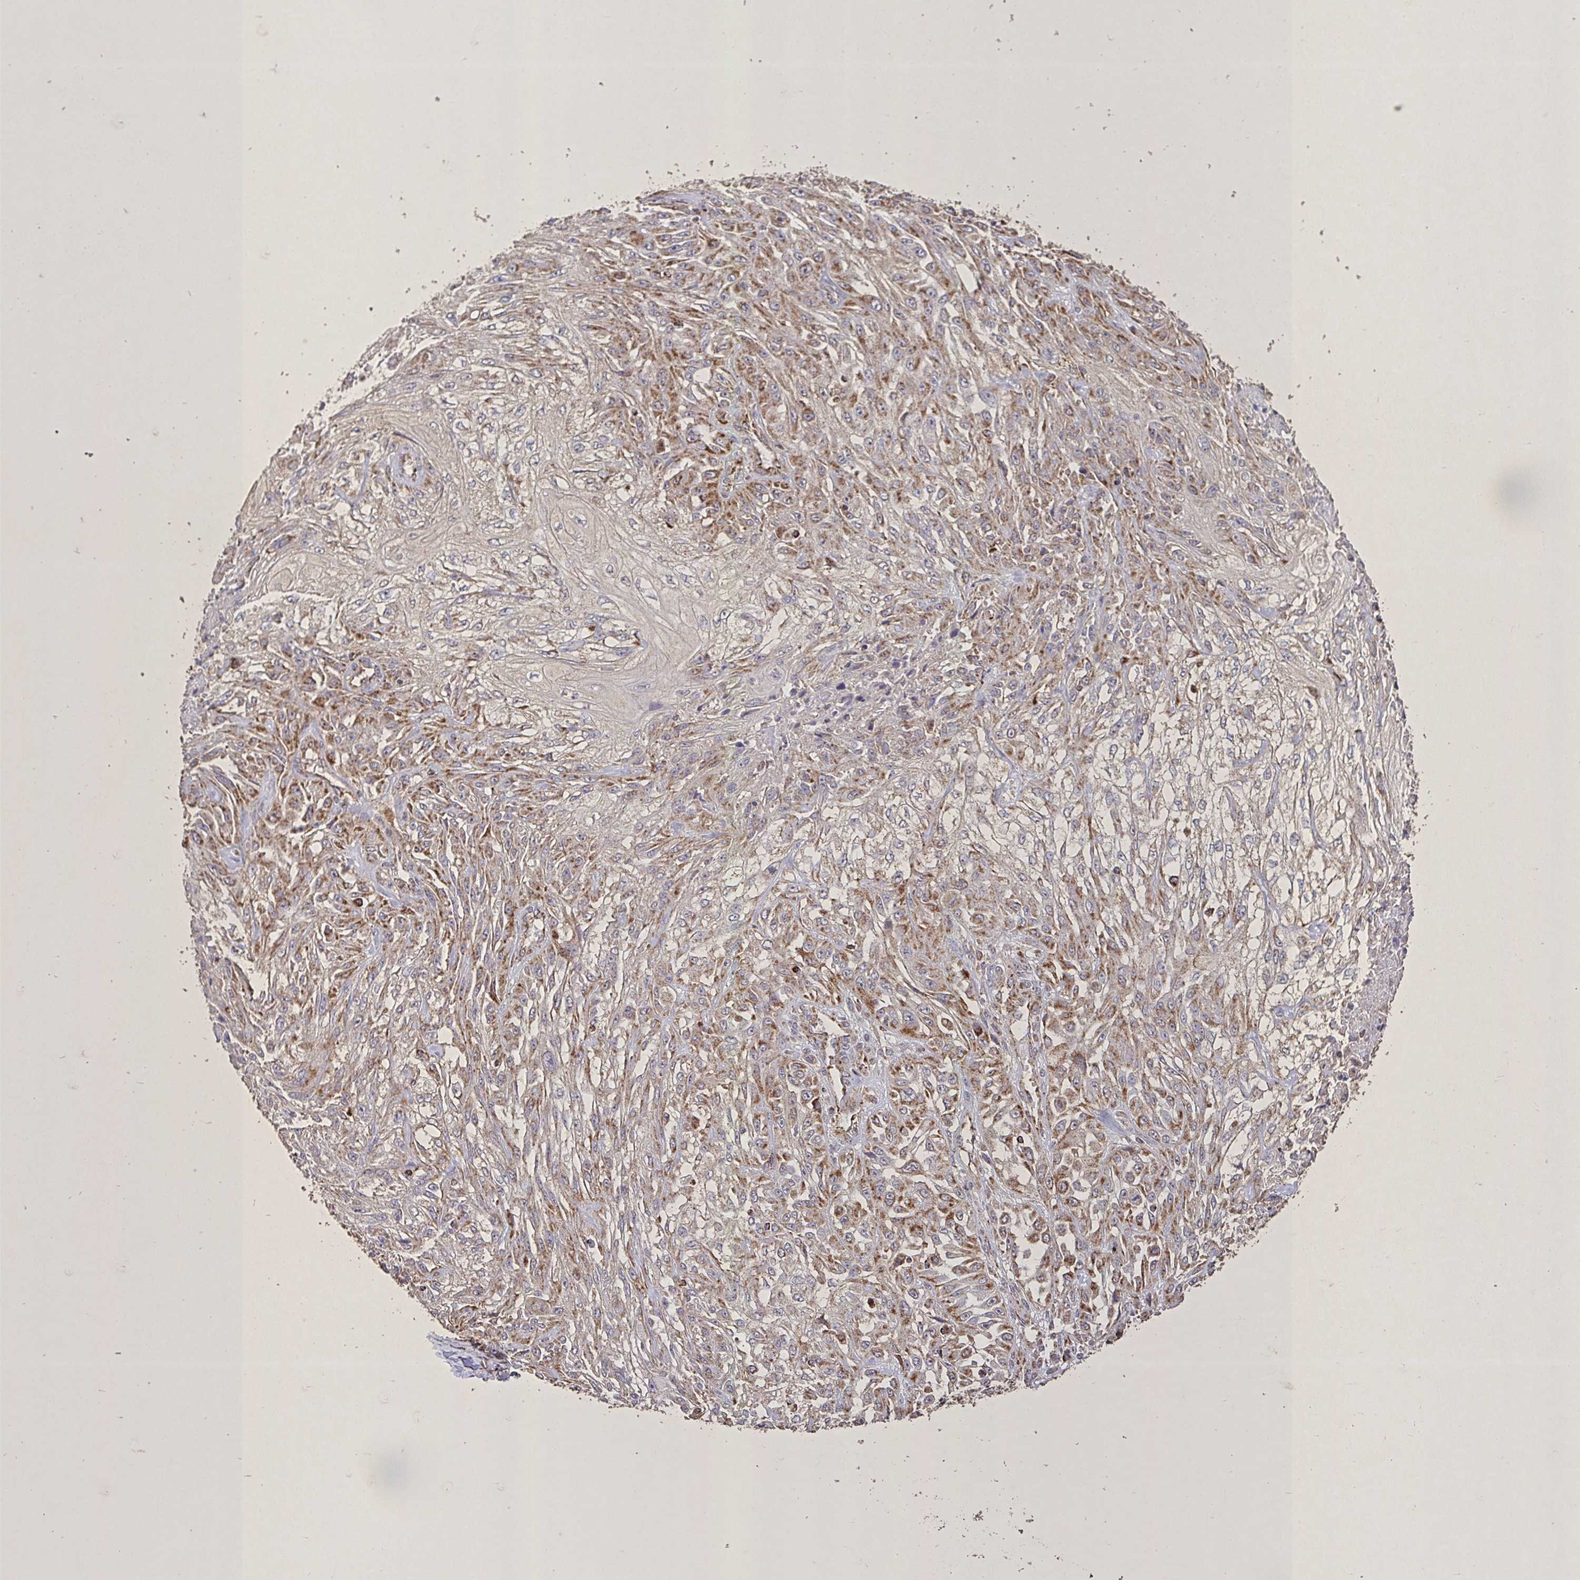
{"staining": {"intensity": "moderate", "quantity": "25%-75%", "location": "cytoplasmic/membranous"}, "tissue": "skin cancer", "cell_type": "Tumor cells", "image_type": "cancer", "snomed": [{"axis": "morphology", "description": "Squamous cell carcinoma, NOS"}, {"axis": "morphology", "description": "Squamous cell carcinoma, metastatic, NOS"}, {"axis": "topography", "description": "Skin"}, {"axis": "topography", "description": "Lymph node"}], "caption": "A brown stain highlights moderate cytoplasmic/membranous positivity of a protein in skin squamous cell carcinoma tumor cells.", "gene": "AGK", "patient": {"sex": "male", "age": 75}}